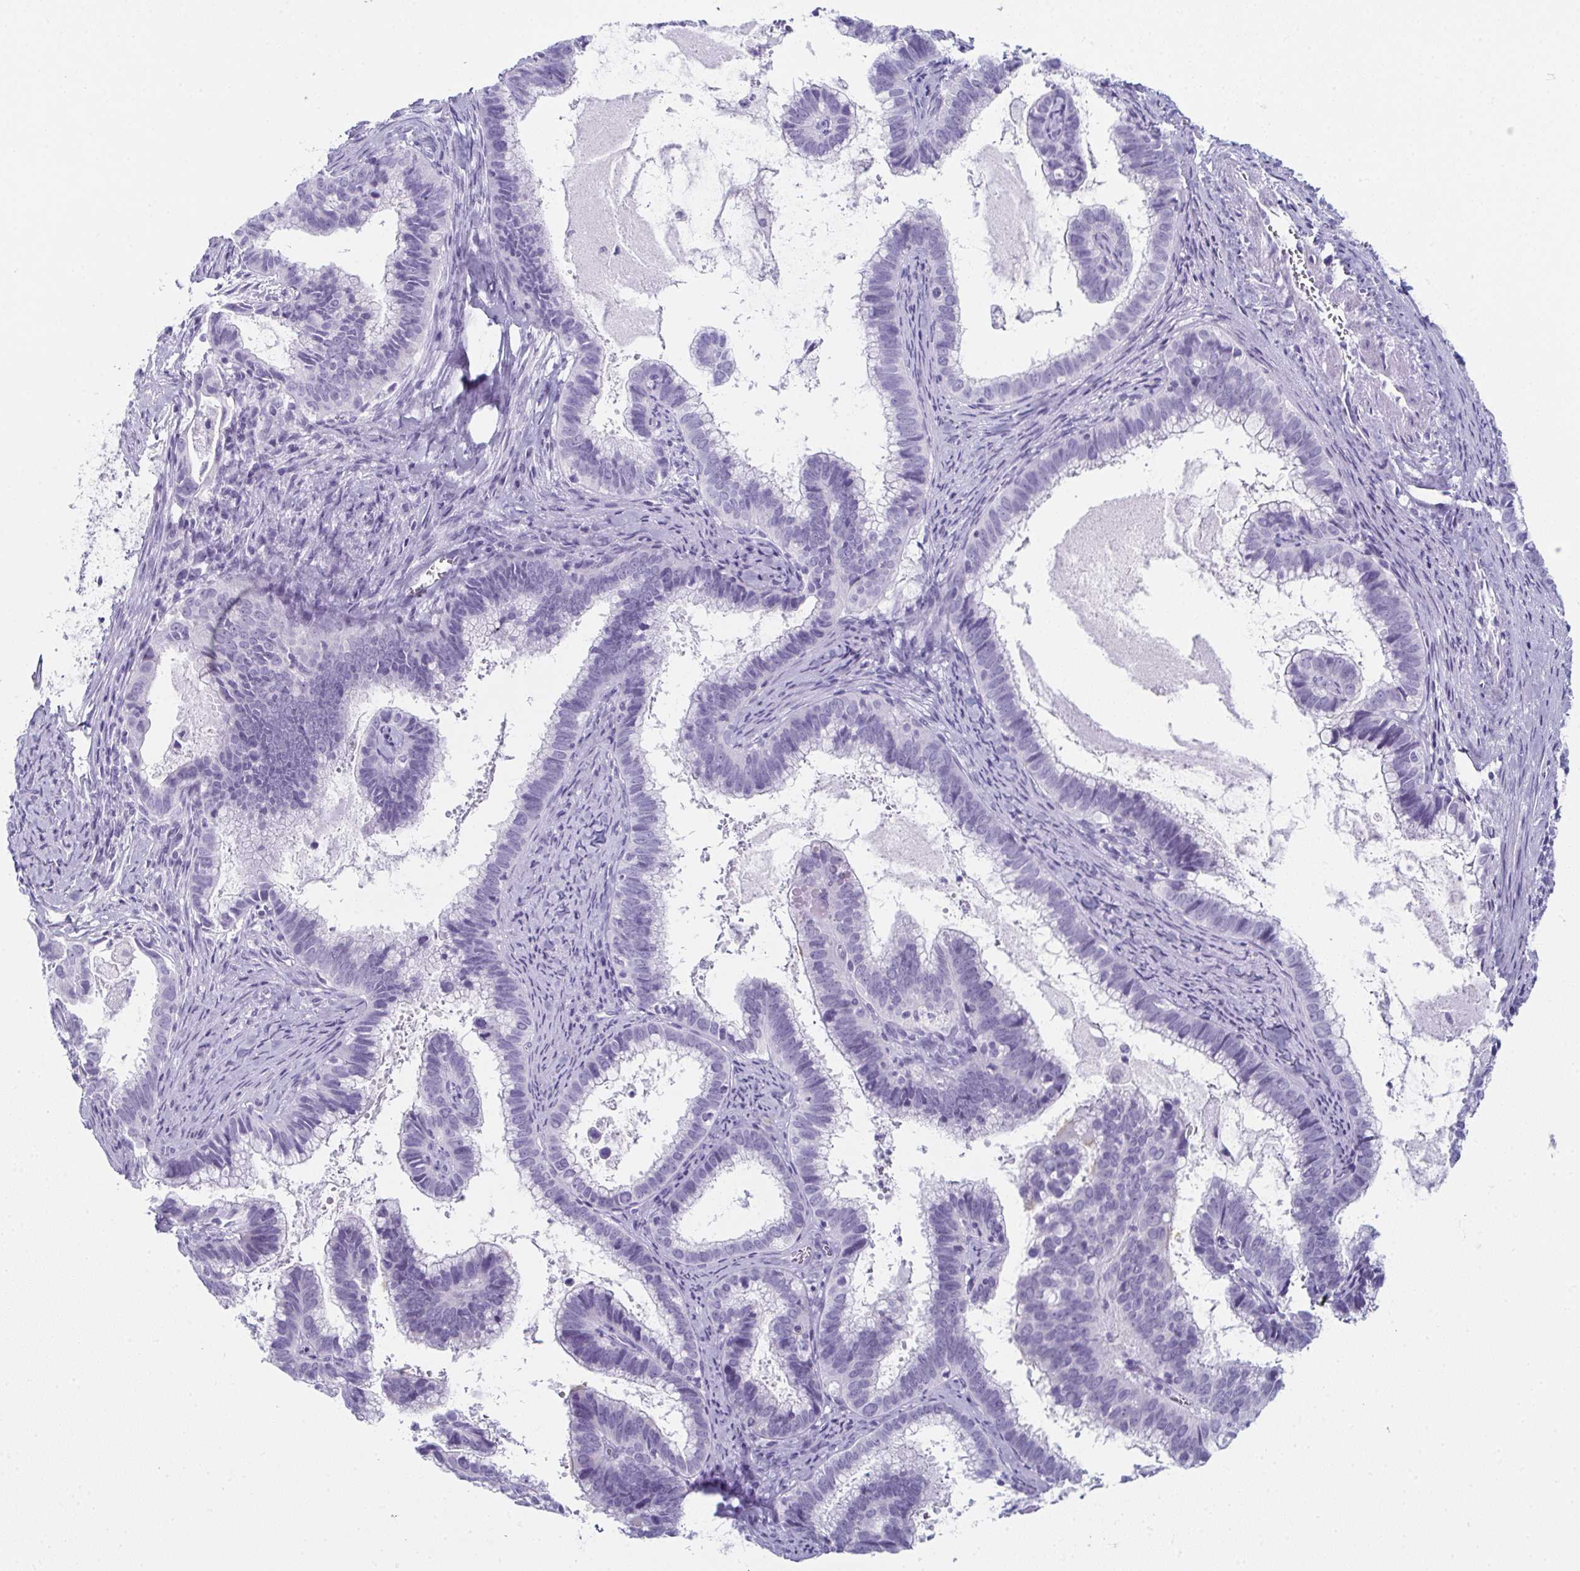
{"staining": {"intensity": "negative", "quantity": "none", "location": "none"}, "tissue": "cervical cancer", "cell_type": "Tumor cells", "image_type": "cancer", "snomed": [{"axis": "morphology", "description": "Adenocarcinoma, NOS"}, {"axis": "topography", "description": "Cervix"}], "caption": "Immunohistochemistry (IHC) histopathology image of neoplastic tissue: human cervical adenocarcinoma stained with DAB (3,3'-diaminobenzidine) demonstrates no significant protein positivity in tumor cells.", "gene": "ENKUR", "patient": {"sex": "female", "age": 61}}